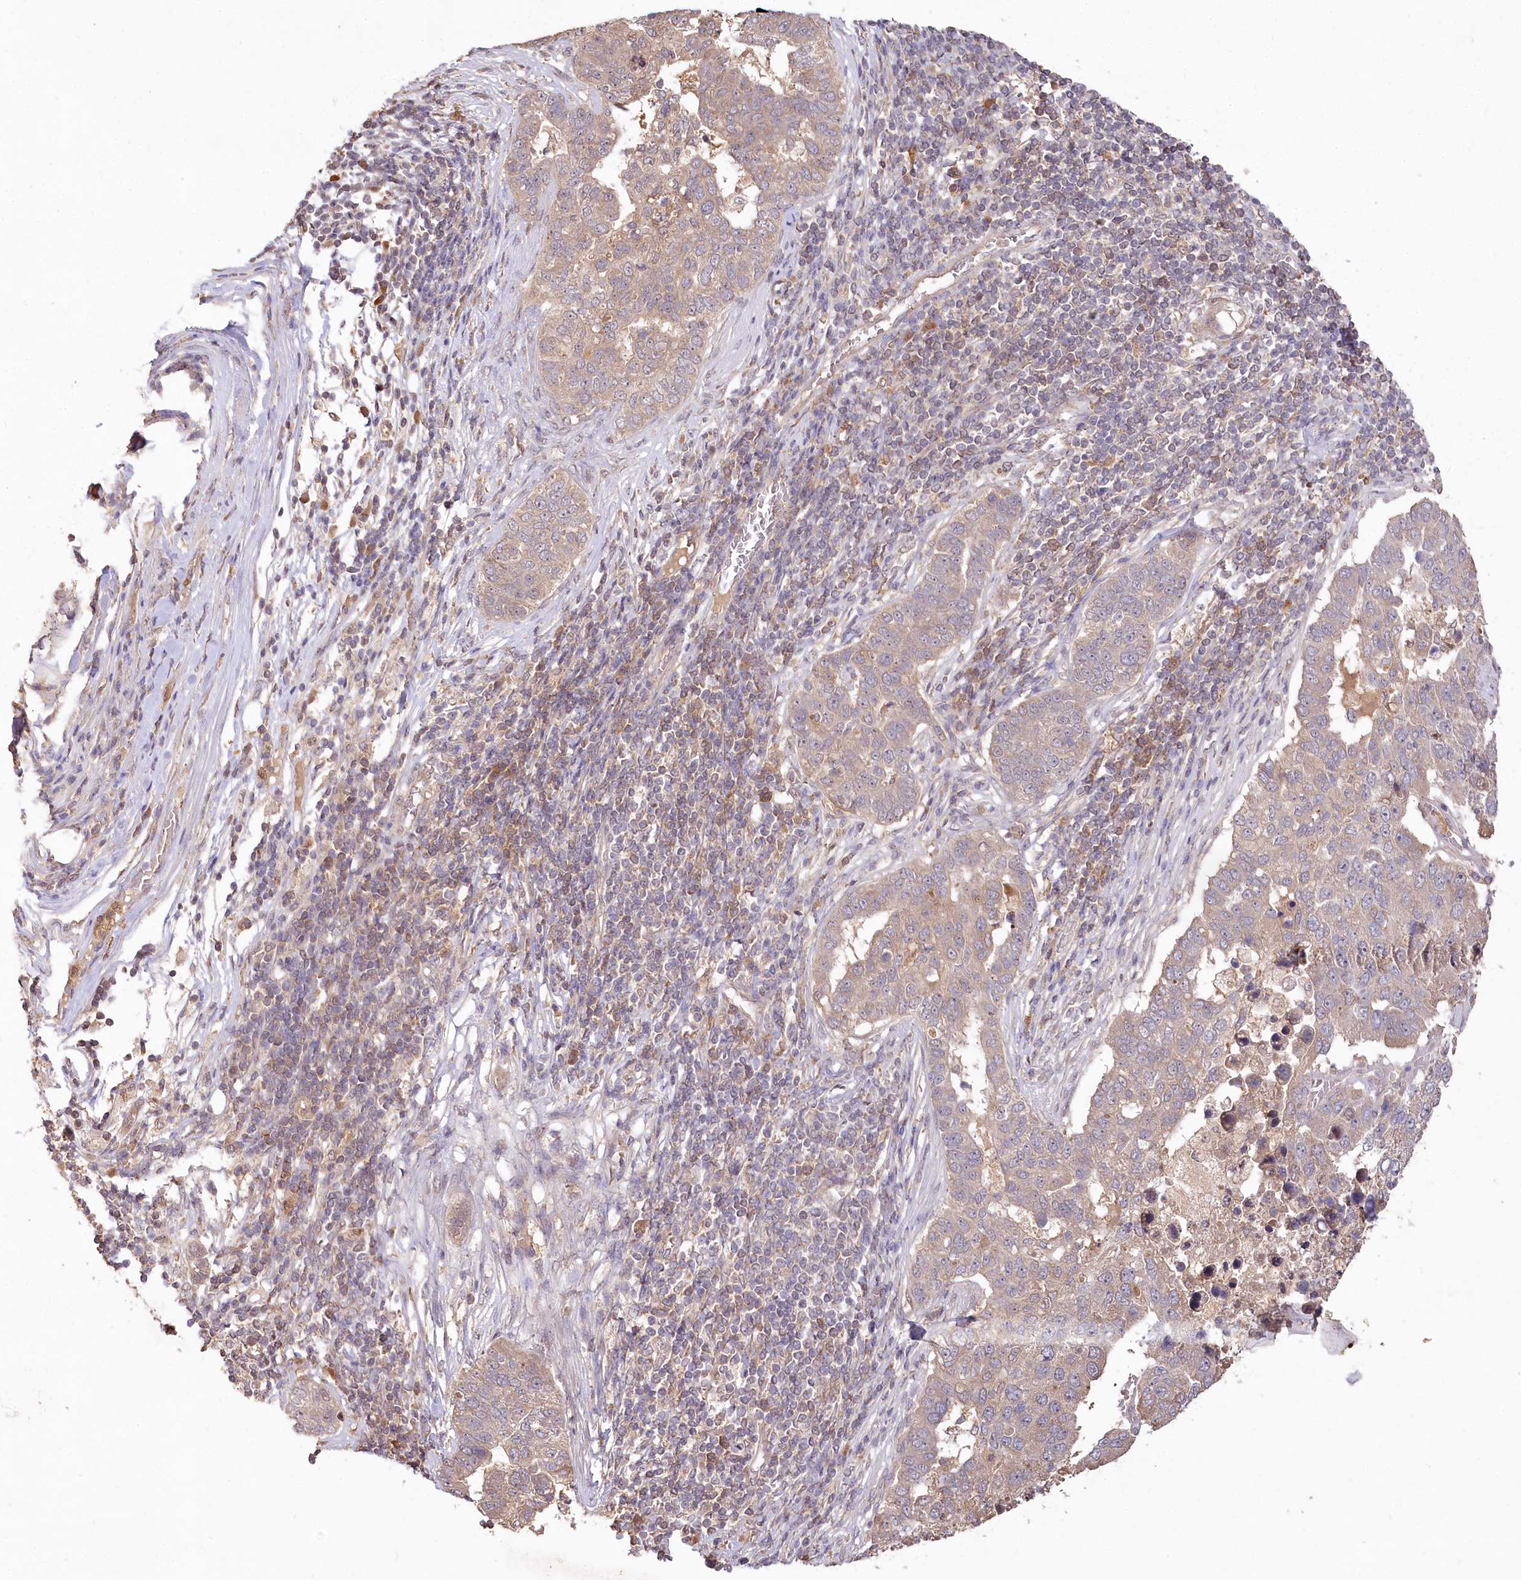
{"staining": {"intensity": "weak", "quantity": "<25%", "location": "cytoplasmic/membranous"}, "tissue": "pancreatic cancer", "cell_type": "Tumor cells", "image_type": "cancer", "snomed": [{"axis": "morphology", "description": "Adenocarcinoma, NOS"}, {"axis": "topography", "description": "Pancreas"}], "caption": "A photomicrograph of pancreatic cancer stained for a protein exhibits no brown staining in tumor cells.", "gene": "IRAK1BP1", "patient": {"sex": "female", "age": 61}}